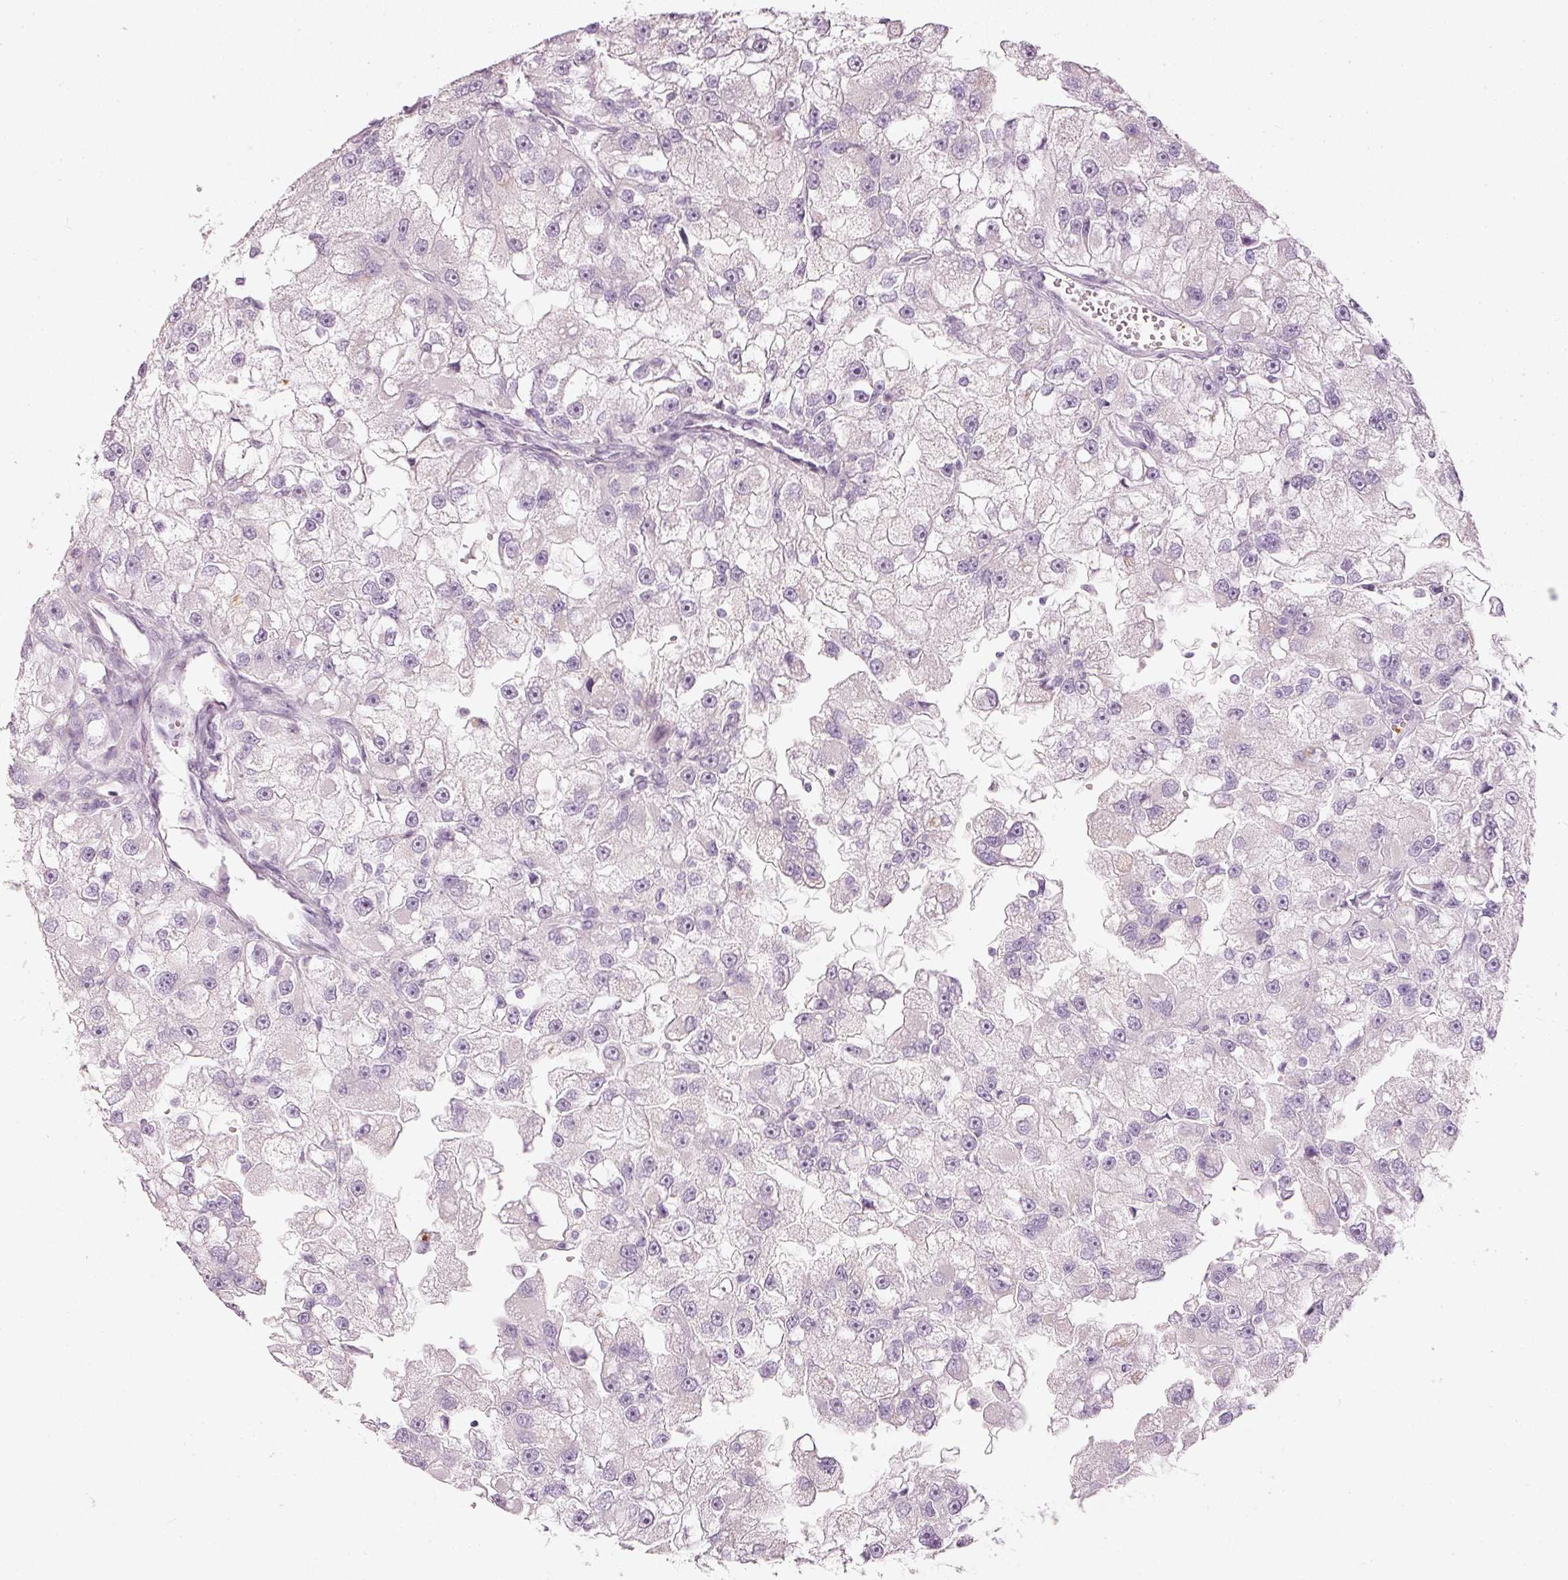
{"staining": {"intensity": "negative", "quantity": "none", "location": "none"}, "tissue": "renal cancer", "cell_type": "Tumor cells", "image_type": "cancer", "snomed": [{"axis": "morphology", "description": "Adenocarcinoma, NOS"}, {"axis": "topography", "description": "Kidney"}], "caption": "Immunohistochemistry micrograph of renal adenocarcinoma stained for a protein (brown), which reveals no expression in tumor cells.", "gene": "LECT2", "patient": {"sex": "male", "age": 63}}